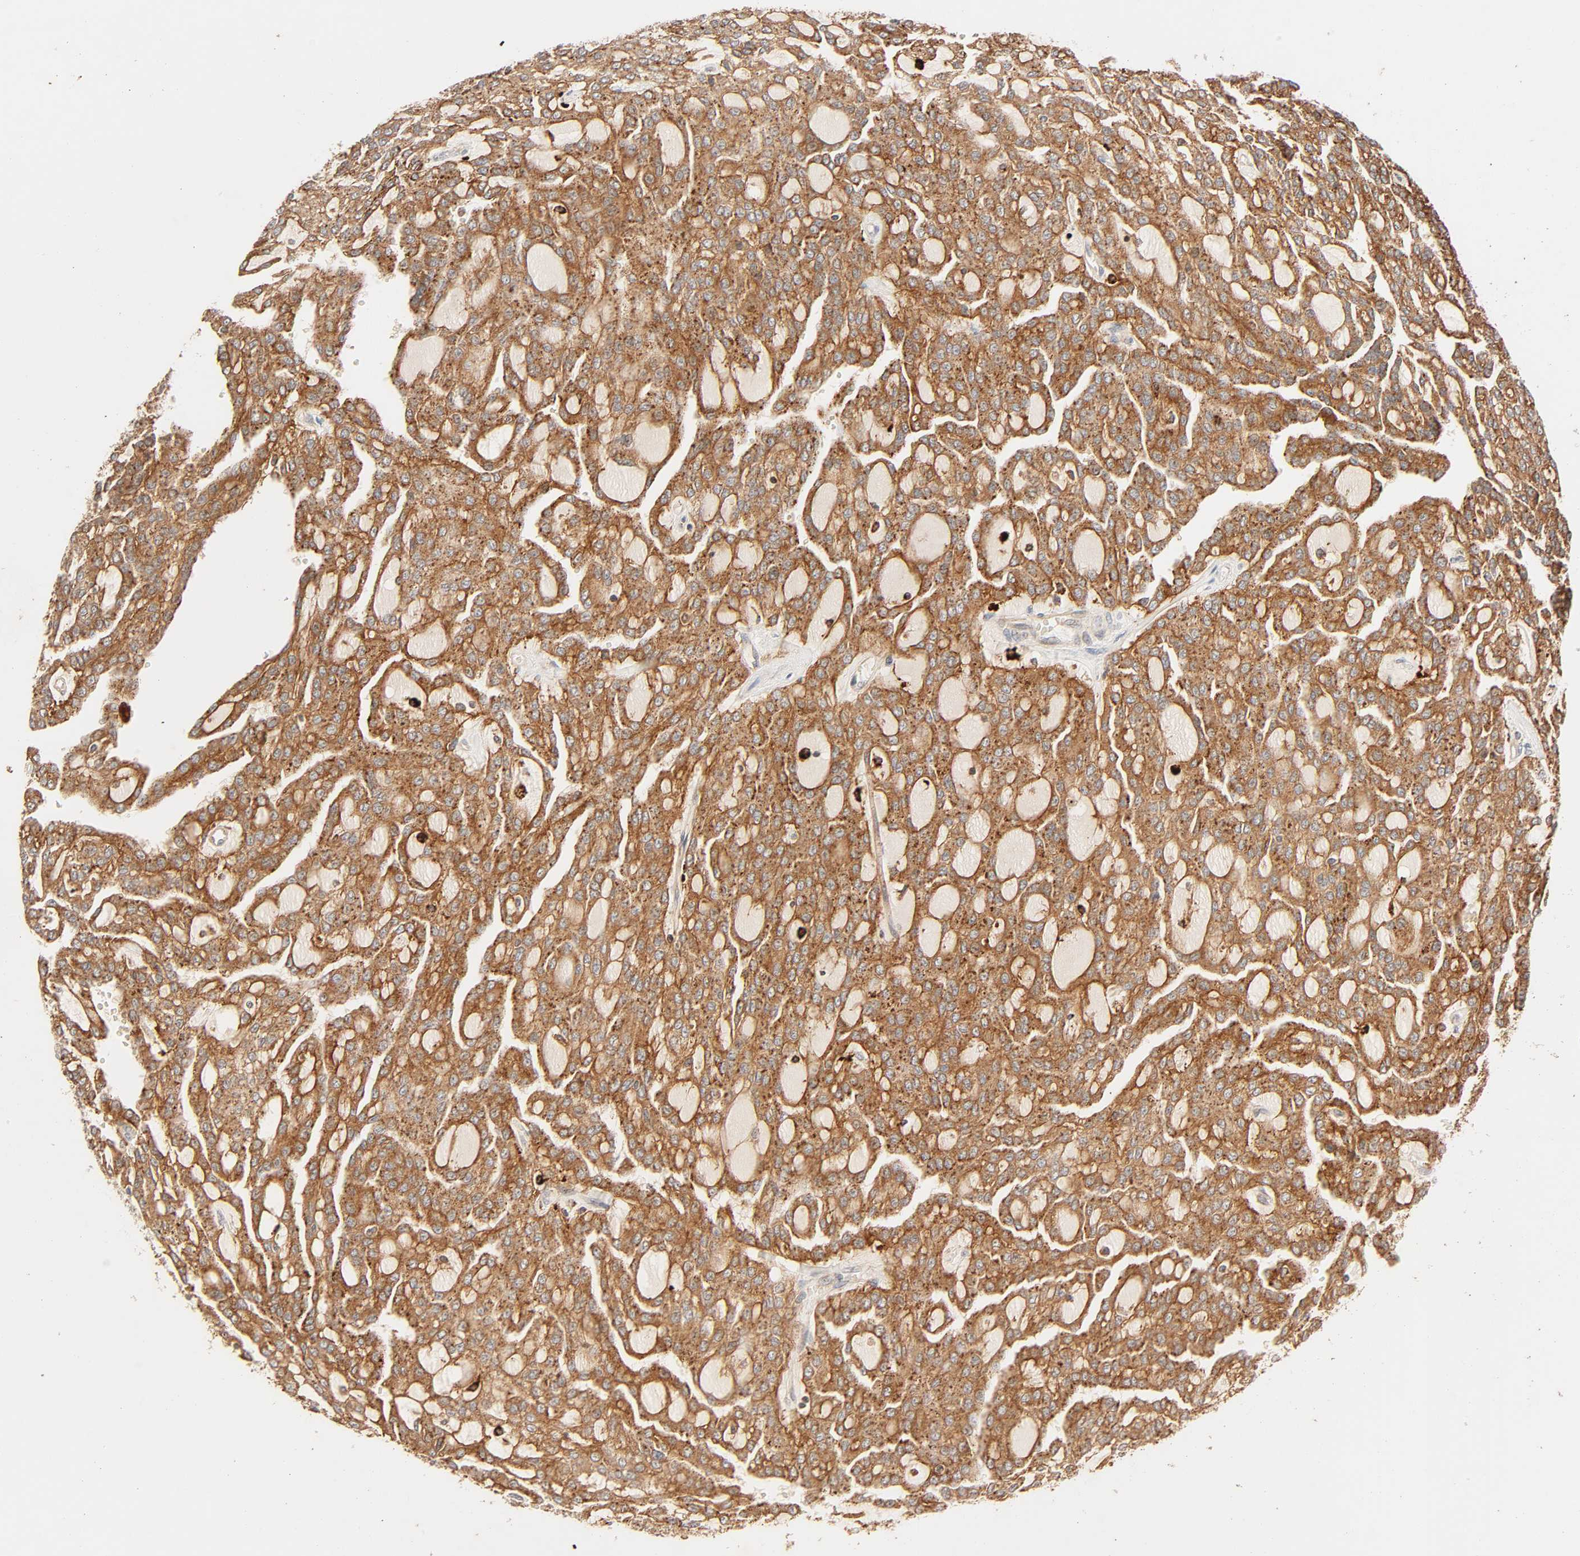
{"staining": {"intensity": "moderate", "quantity": ">75%", "location": "cytoplasmic/membranous"}, "tissue": "renal cancer", "cell_type": "Tumor cells", "image_type": "cancer", "snomed": [{"axis": "morphology", "description": "Adenocarcinoma, NOS"}, {"axis": "topography", "description": "Kidney"}], "caption": "Tumor cells demonstrate medium levels of moderate cytoplasmic/membranous expression in approximately >75% of cells in human renal cancer.", "gene": "MAPK6", "patient": {"sex": "male", "age": 63}}